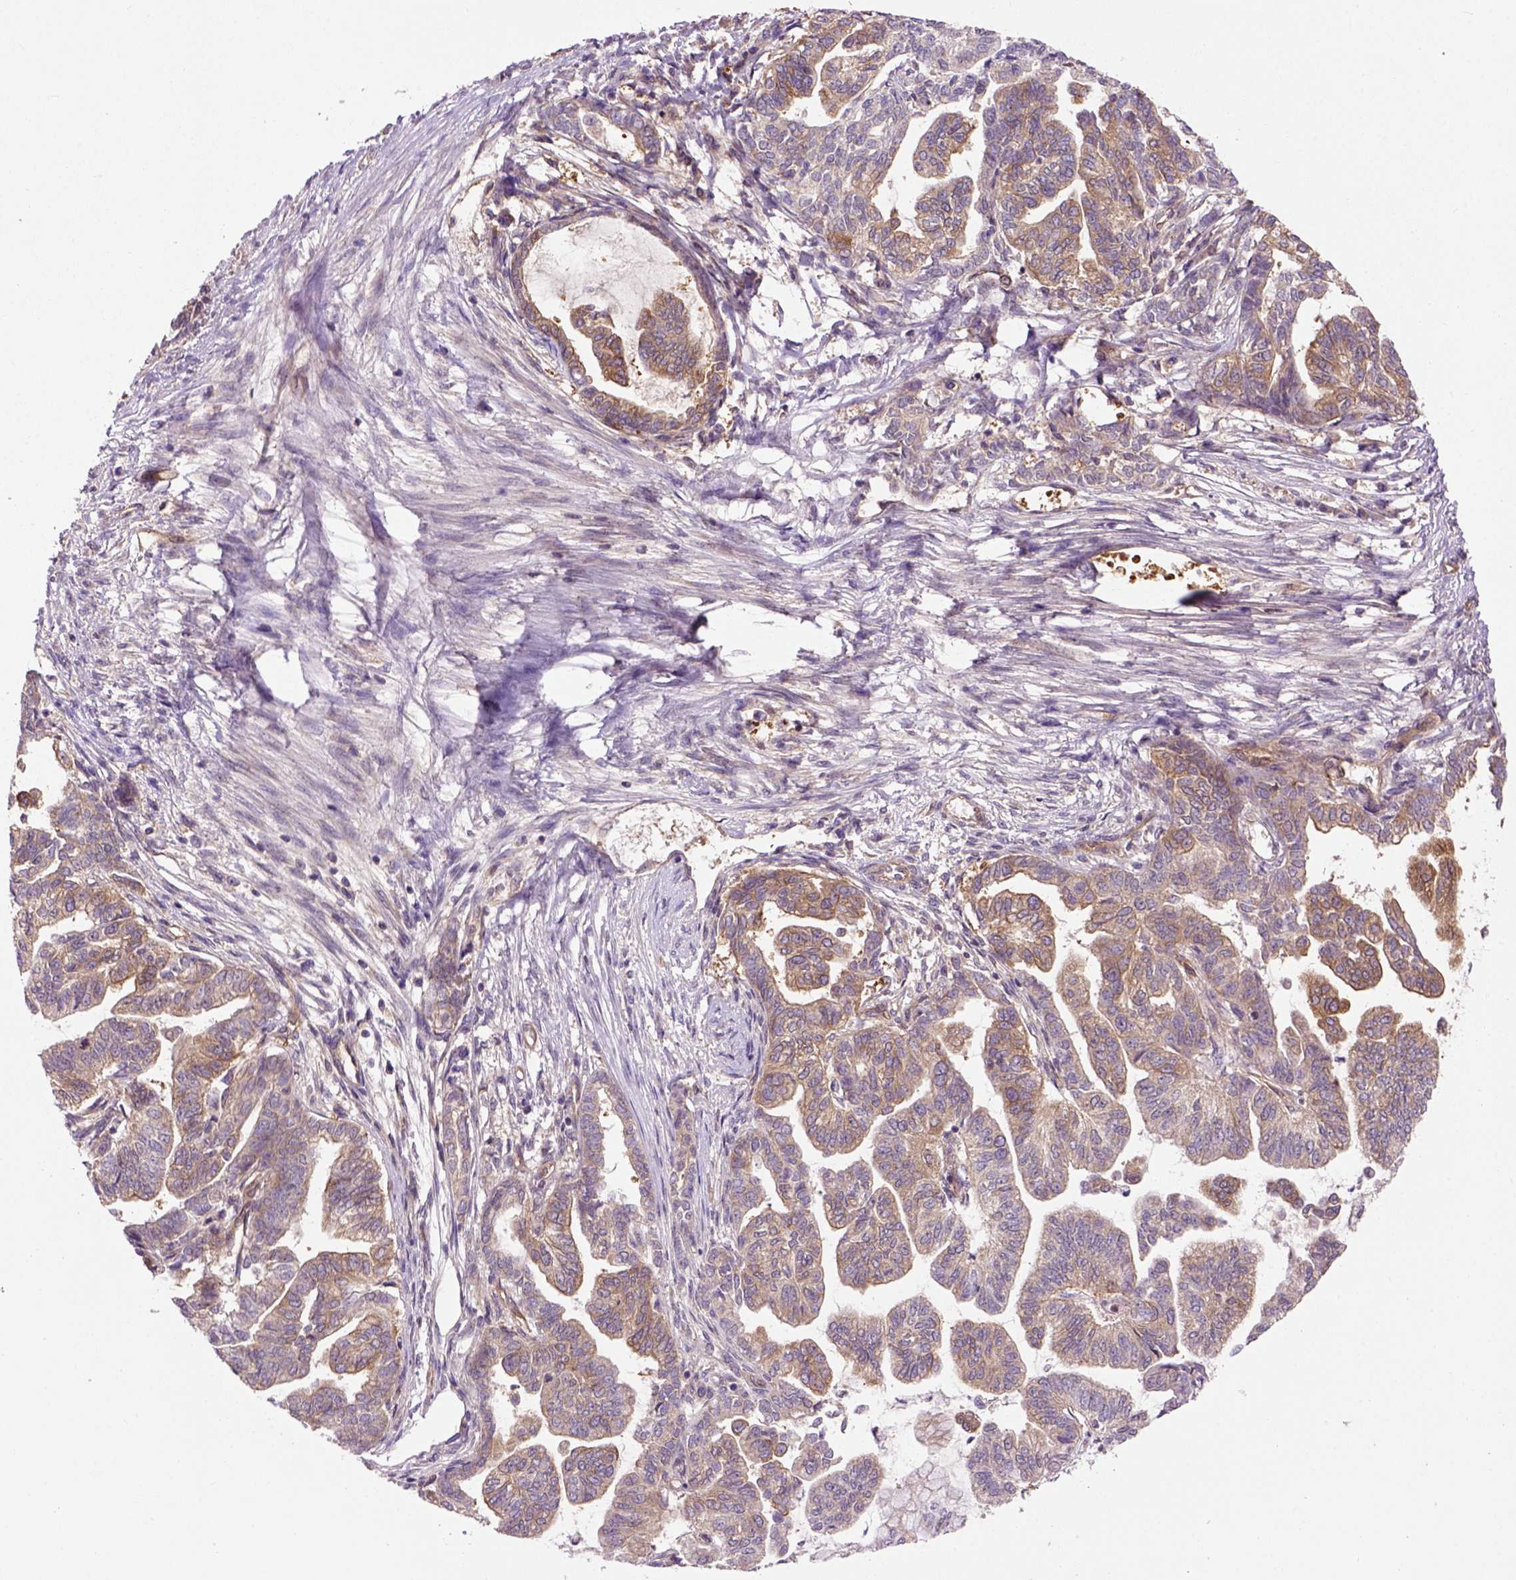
{"staining": {"intensity": "moderate", "quantity": ">75%", "location": "cytoplasmic/membranous"}, "tissue": "stomach cancer", "cell_type": "Tumor cells", "image_type": "cancer", "snomed": [{"axis": "morphology", "description": "Adenocarcinoma, NOS"}, {"axis": "topography", "description": "Stomach"}], "caption": "Immunohistochemistry (IHC) (DAB) staining of adenocarcinoma (stomach) displays moderate cytoplasmic/membranous protein staining in about >75% of tumor cells.", "gene": "CASKIN2", "patient": {"sex": "male", "age": 83}}